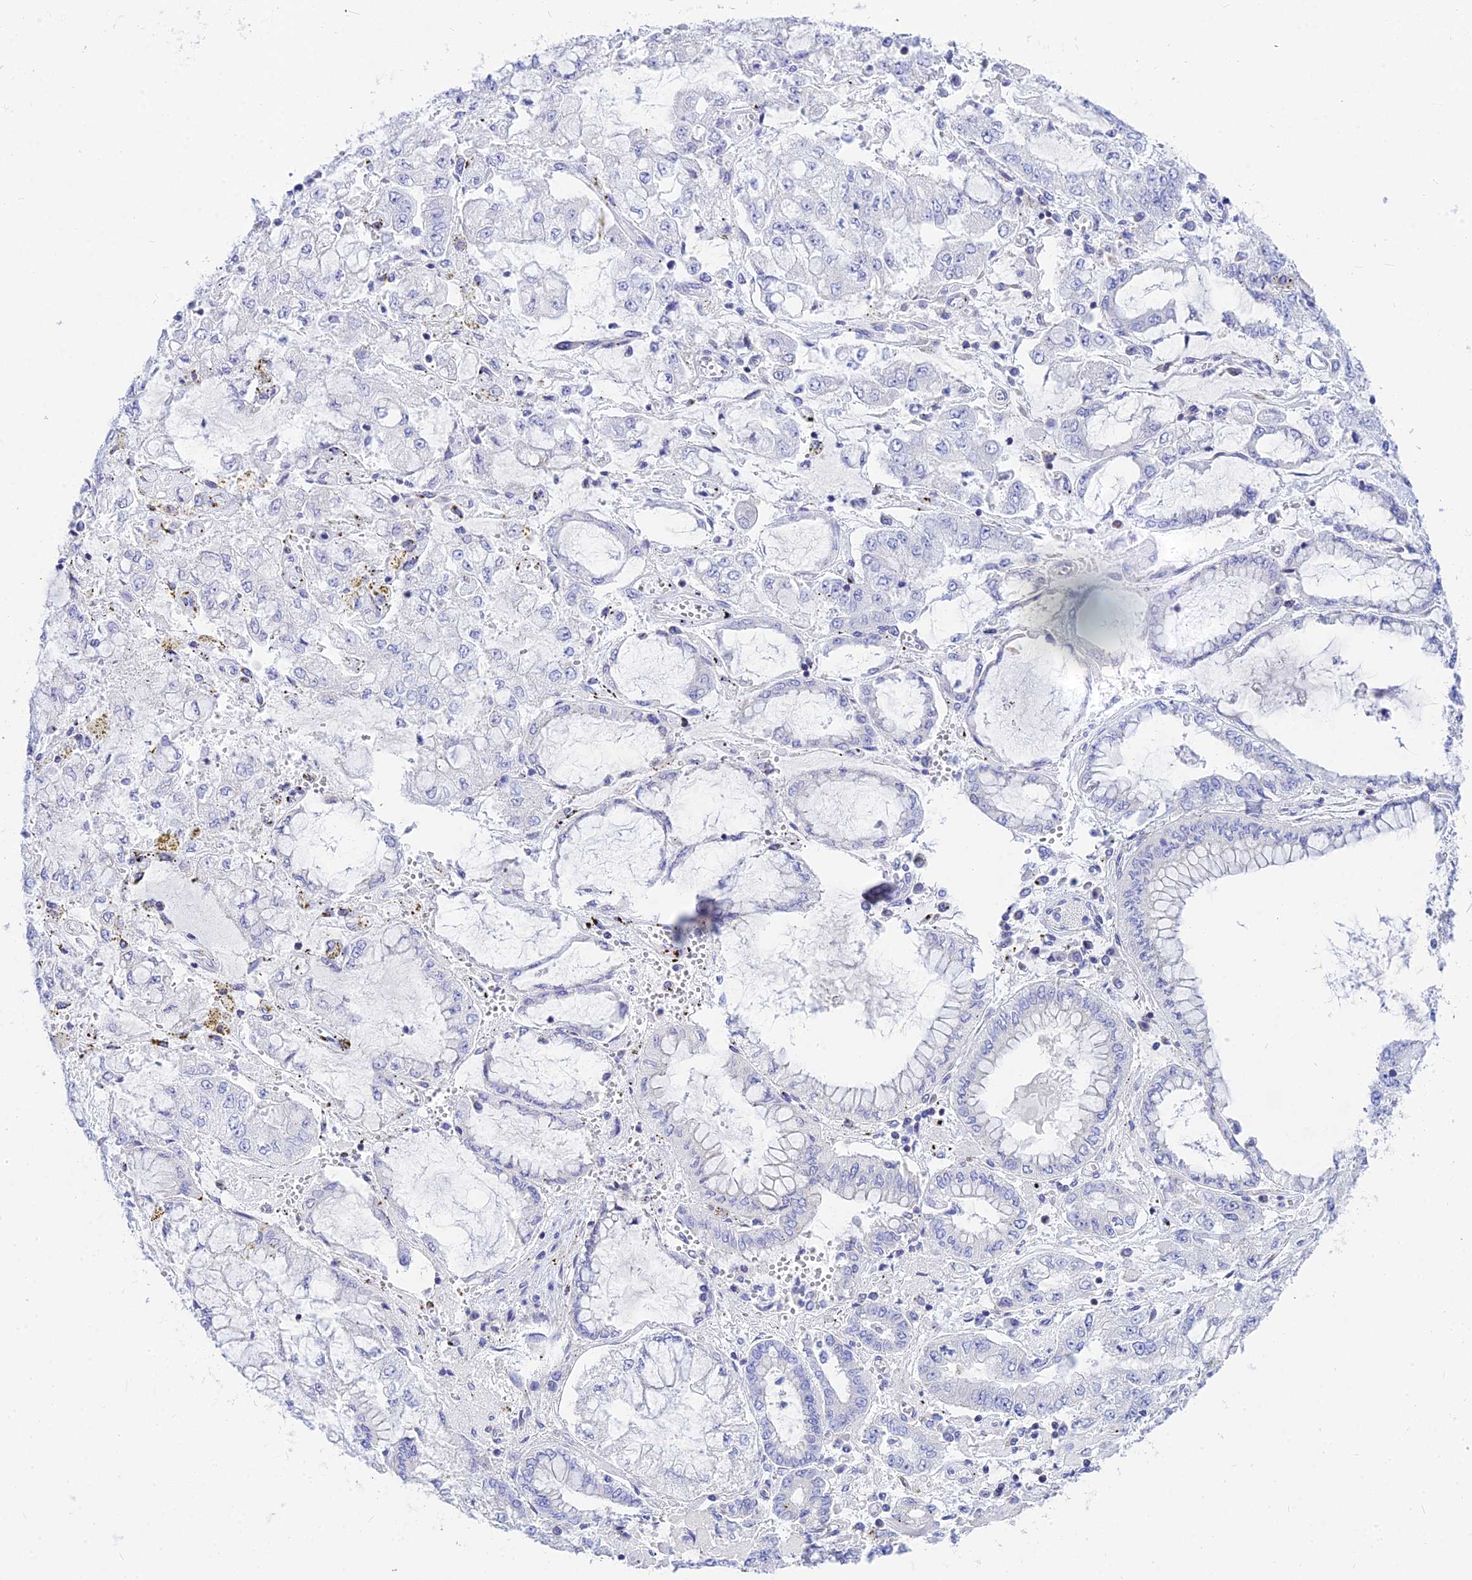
{"staining": {"intensity": "negative", "quantity": "none", "location": "none"}, "tissue": "stomach cancer", "cell_type": "Tumor cells", "image_type": "cancer", "snomed": [{"axis": "morphology", "description": "Adenocarcinoma, NOS"}, {"axis": "topography", "description": "Stomach"}], "caption": "A photomicrograph of human stomach cancer (adenocarcinoma) is negative for staining in tumor cells.", "gene": "CNOT6", "patient": {"sex": "male", "age": 76}}